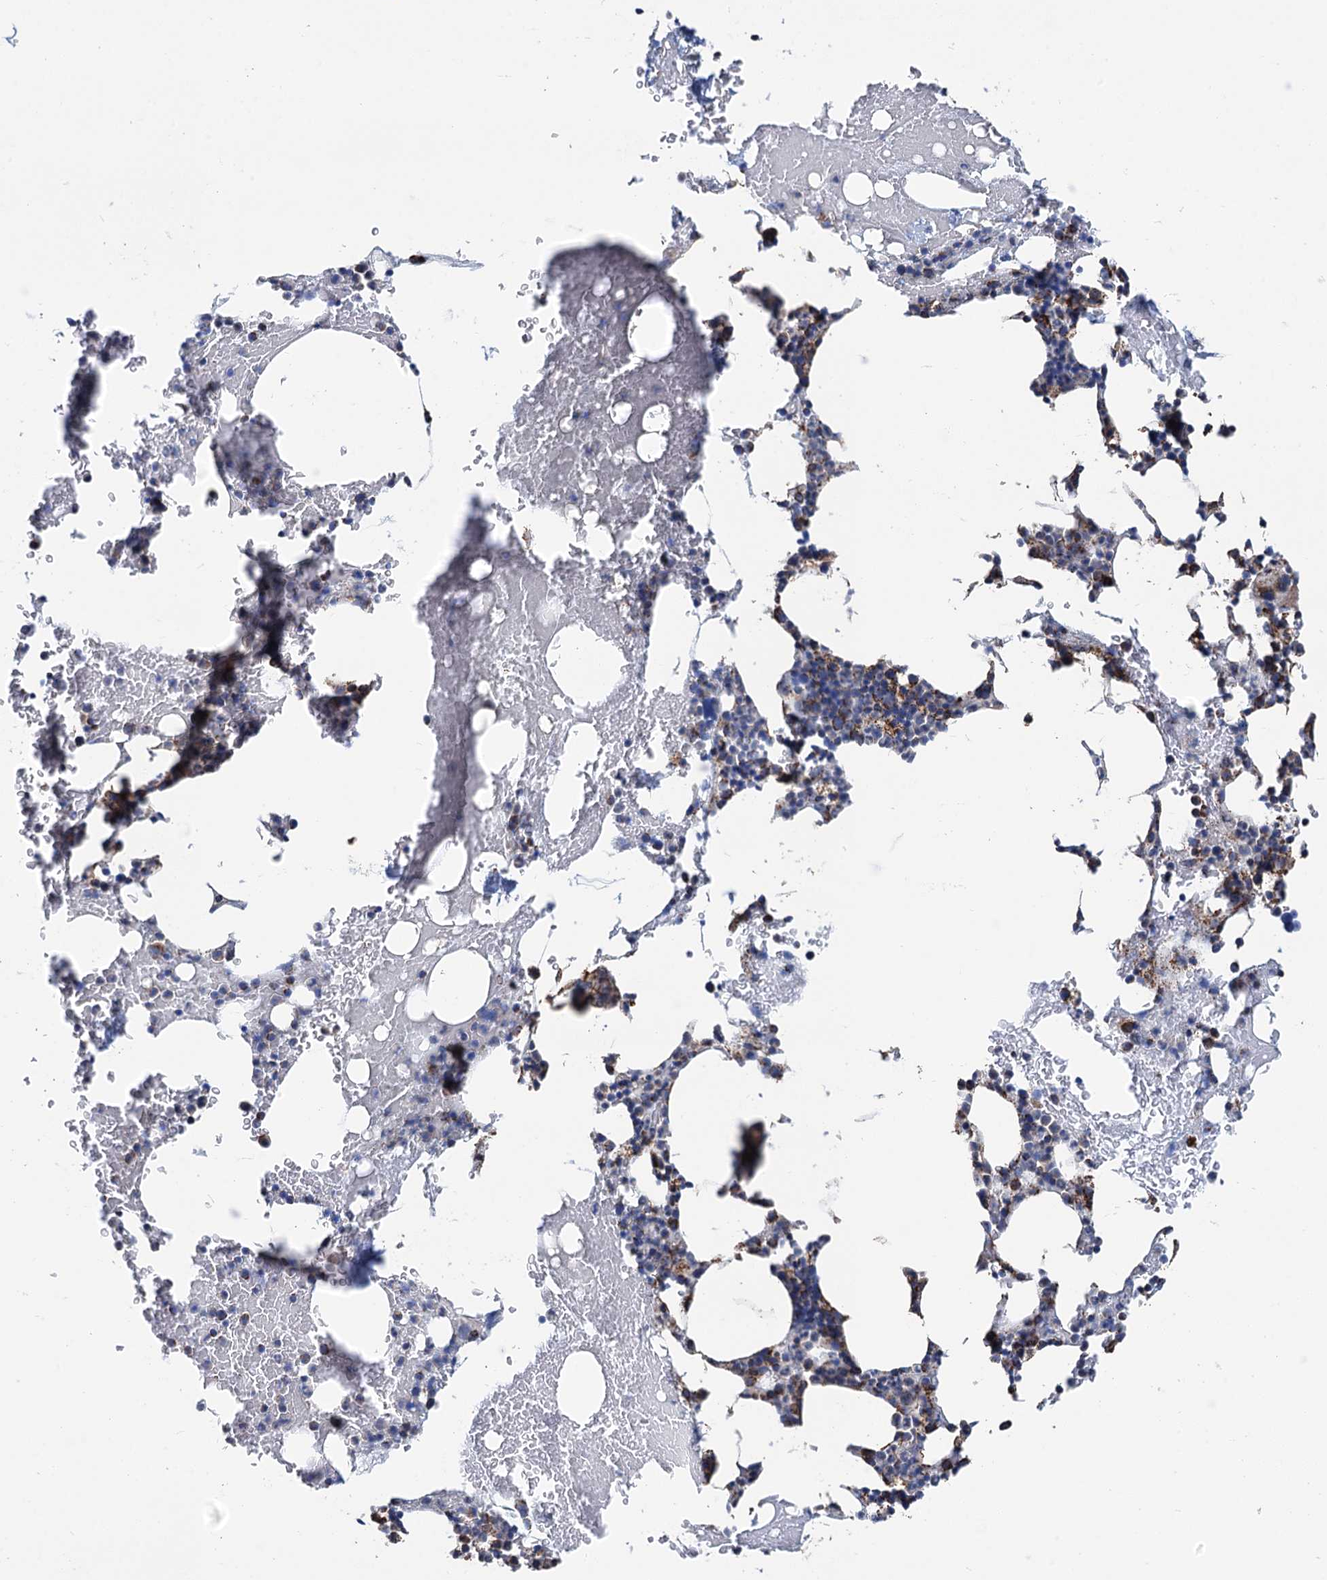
{"staining": {"intensity": "moderate", "quantity": "25%-75%", "location": "cytoplasmic/membranous"}, "tissue": "bone marrow", "cell_type": "Hematopoietic cells", "image_type": "normal", "snomed": [{"axis": "morphology", "description": "Normal tissue, NOS"}, {"axis": "morphology", "description": "Inflammation, NOS"}, {"axis": "topography", "description": "Bone marrow"}], "caption": "Protein expression analysis of normal human bone marrow reveals moderate cytoplasmic/membranous expression in approximately 25%-75% of hematopoietic cells. (IHC, brightfield microscopy, high magnification).", "gene": "IVD", "patient": {"sex": "male", "age": 41}}